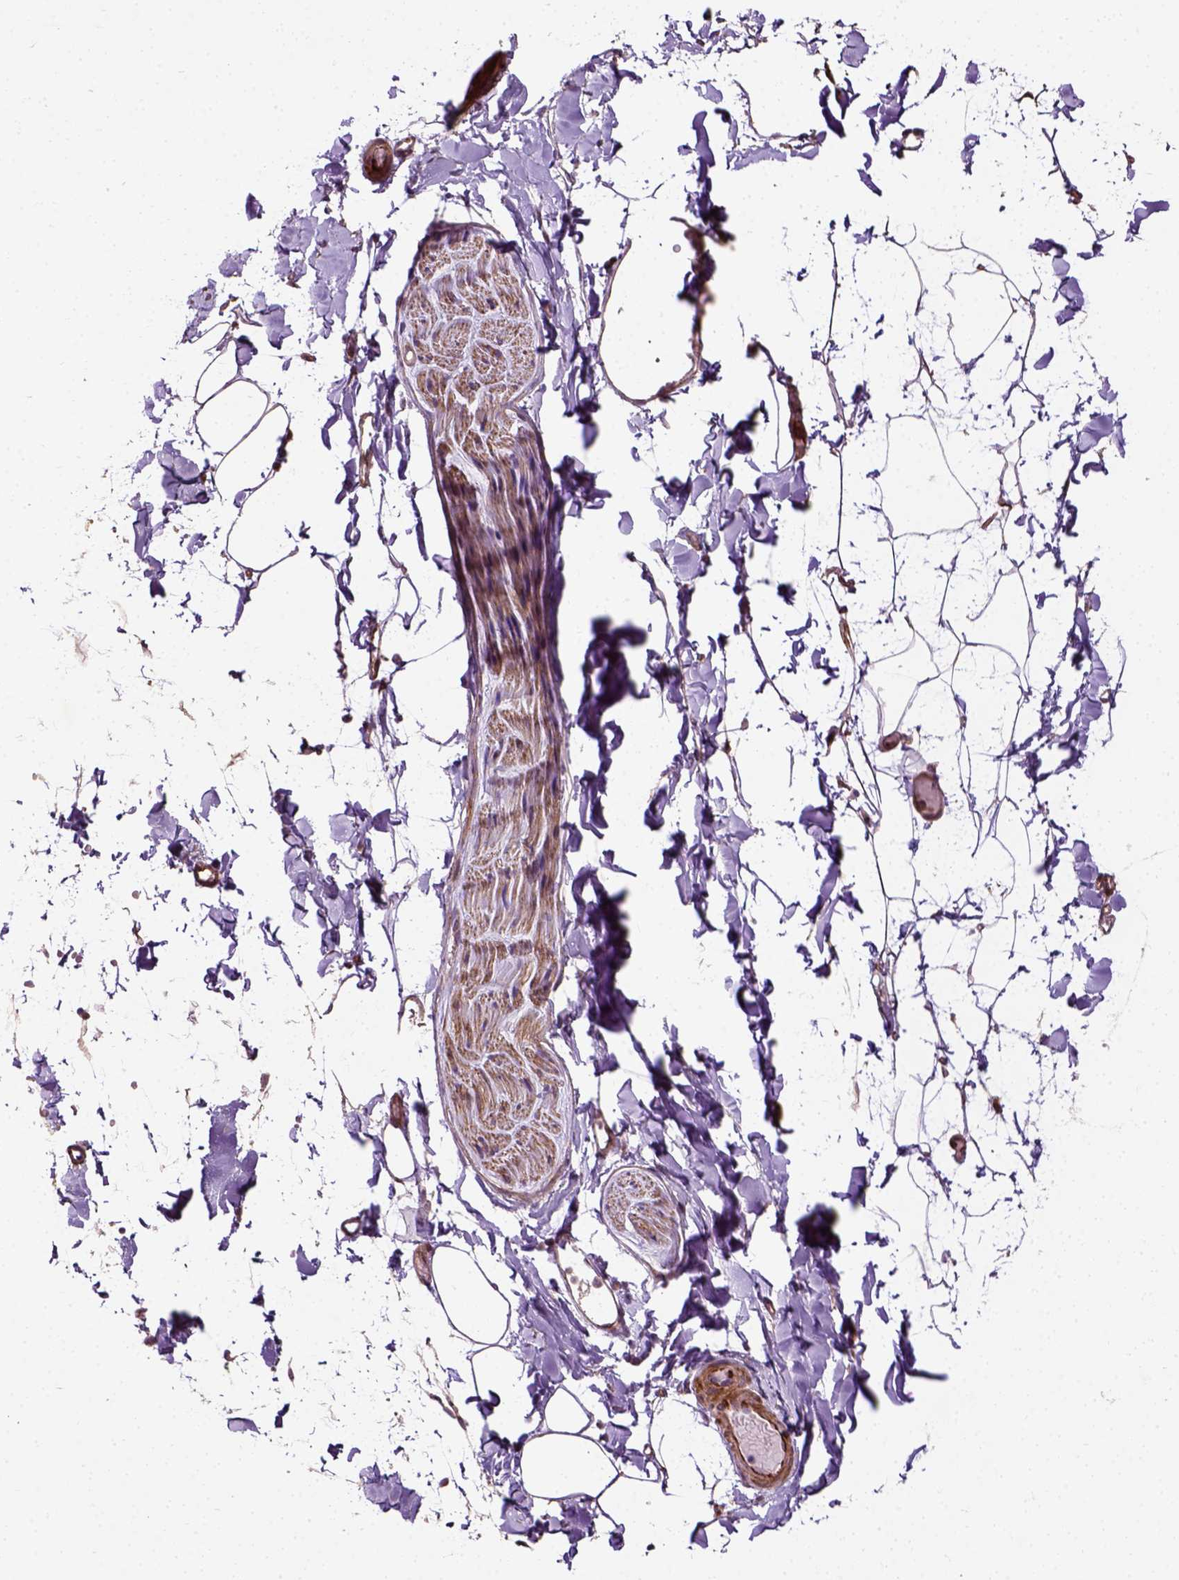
{"staining": {"intensity": "weak", "quantity": ">75%", "location": "cytoplasmic/membranous"}, "tissue": "adipose tissue", "cell_type": "Adipocytes", "image_type": "normal", "snomed": [{"axis": "morphology", "description": "Normal tissue, NOS"}, {"axis": "topography", "description": "Gallbladder"}, {"axis": "topography", "description": "Peripheral nerve tissue"}], "caption": "This image displays unremarkable adipose tissue stained with IHC to label a protein in brown. The cytoplasmic/membranous of adipocytes show weak positivity for the protein. Nuclei are counter-stained blue.", "gene": "PKP3", "patient": {"sex": "female", "age": 45}}